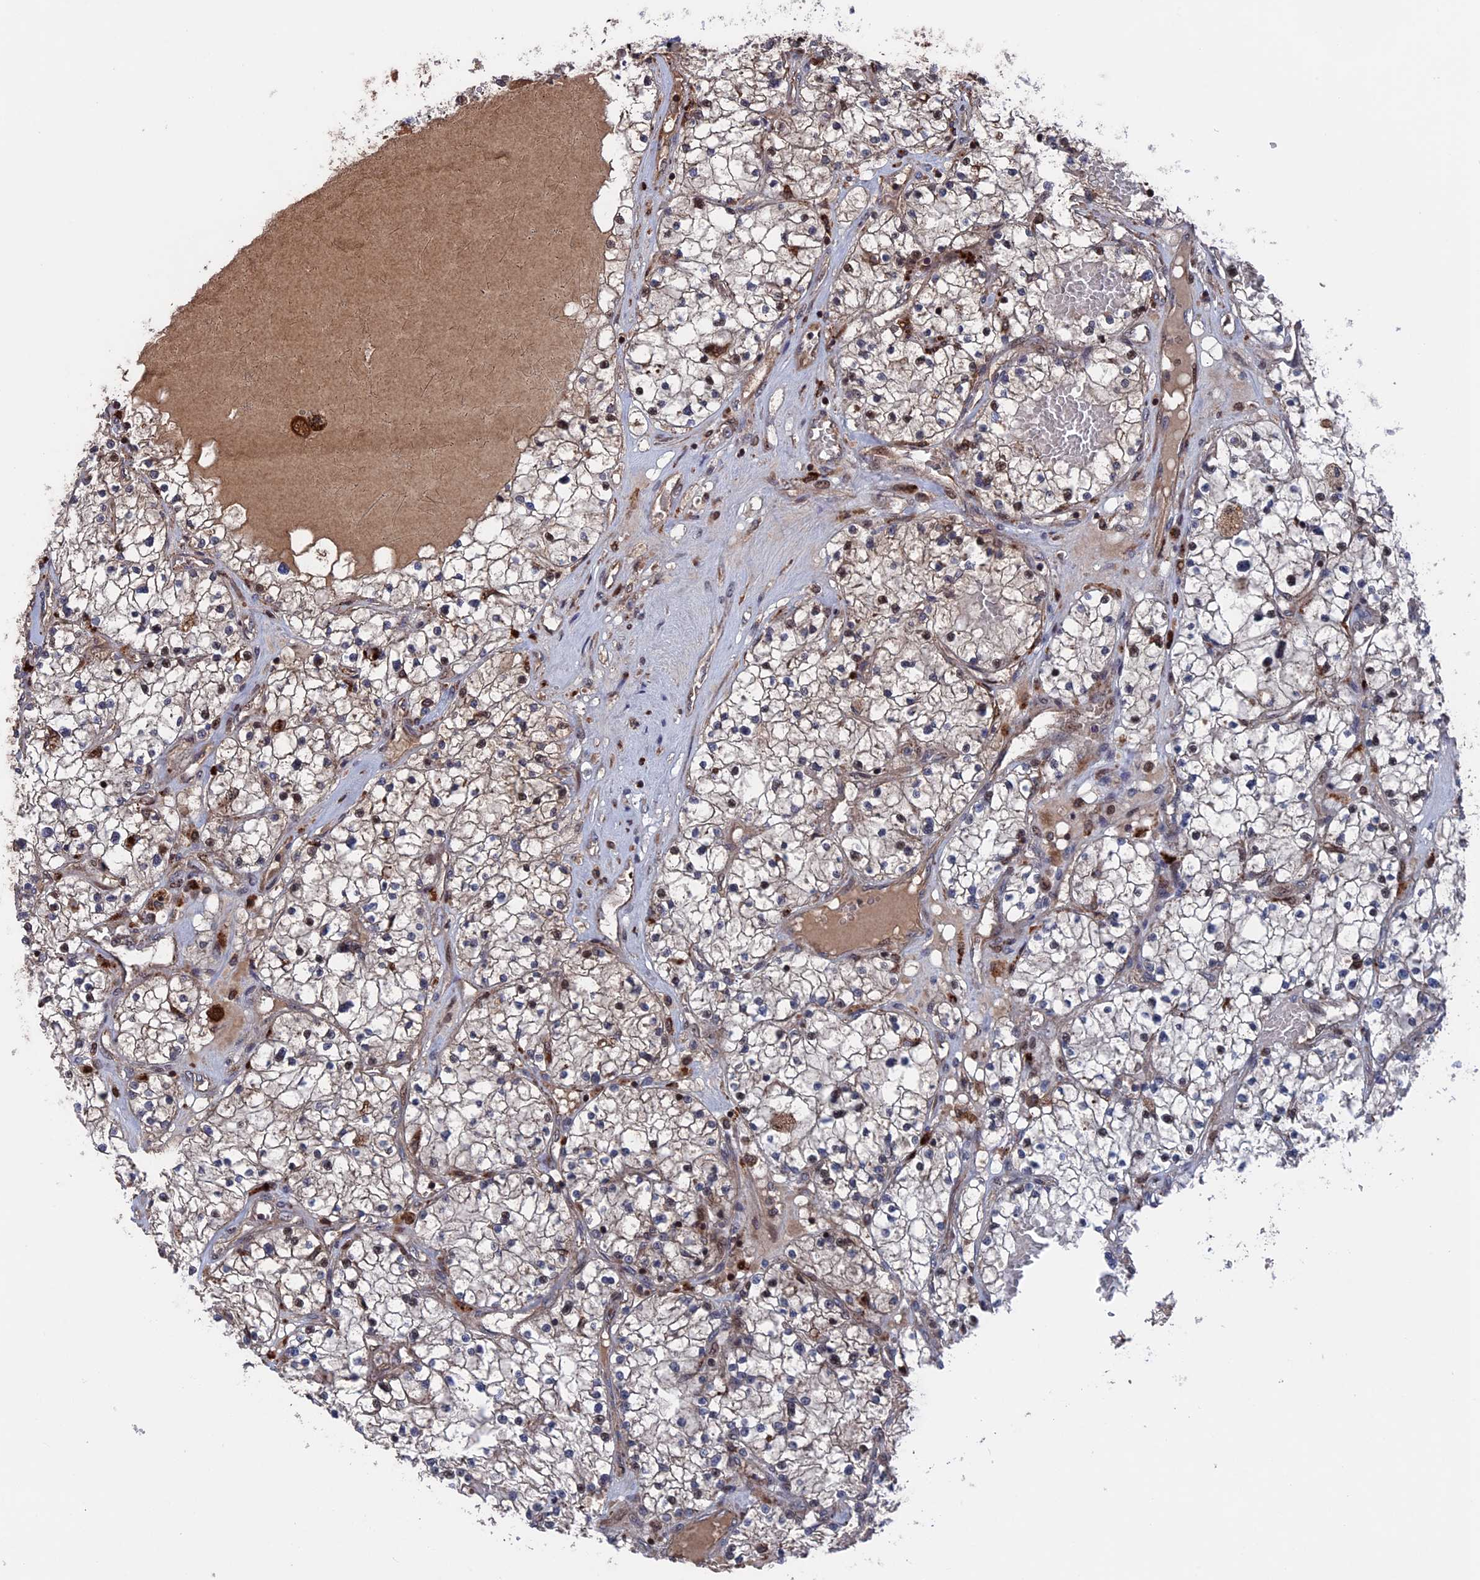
{"staining": {"intensity": "weak", "quantity": "<25%", "location": "nuclear"}, "tissue": "renal cancer", "cell_type": "Tumor cells", "image_type": "cancer", "snomed": [{"axis": "morphology", "description": "Normal tissue, NOS"}, {"axis": "morphology", "description": "Adenocarcinoma, NOS"}, {"axis": "topography", "description": "Kidney"}], "caption": "Immunohistochemical staining of renal cancer exhibits no significant expression in tumor cells. (Brightfield microscopy of DAB (3,3'-diaminobenzidine) immunohistochemistry at high magnification).", "gene": "PLA2G15", "patient": {"sex": "male", "age": 68}}